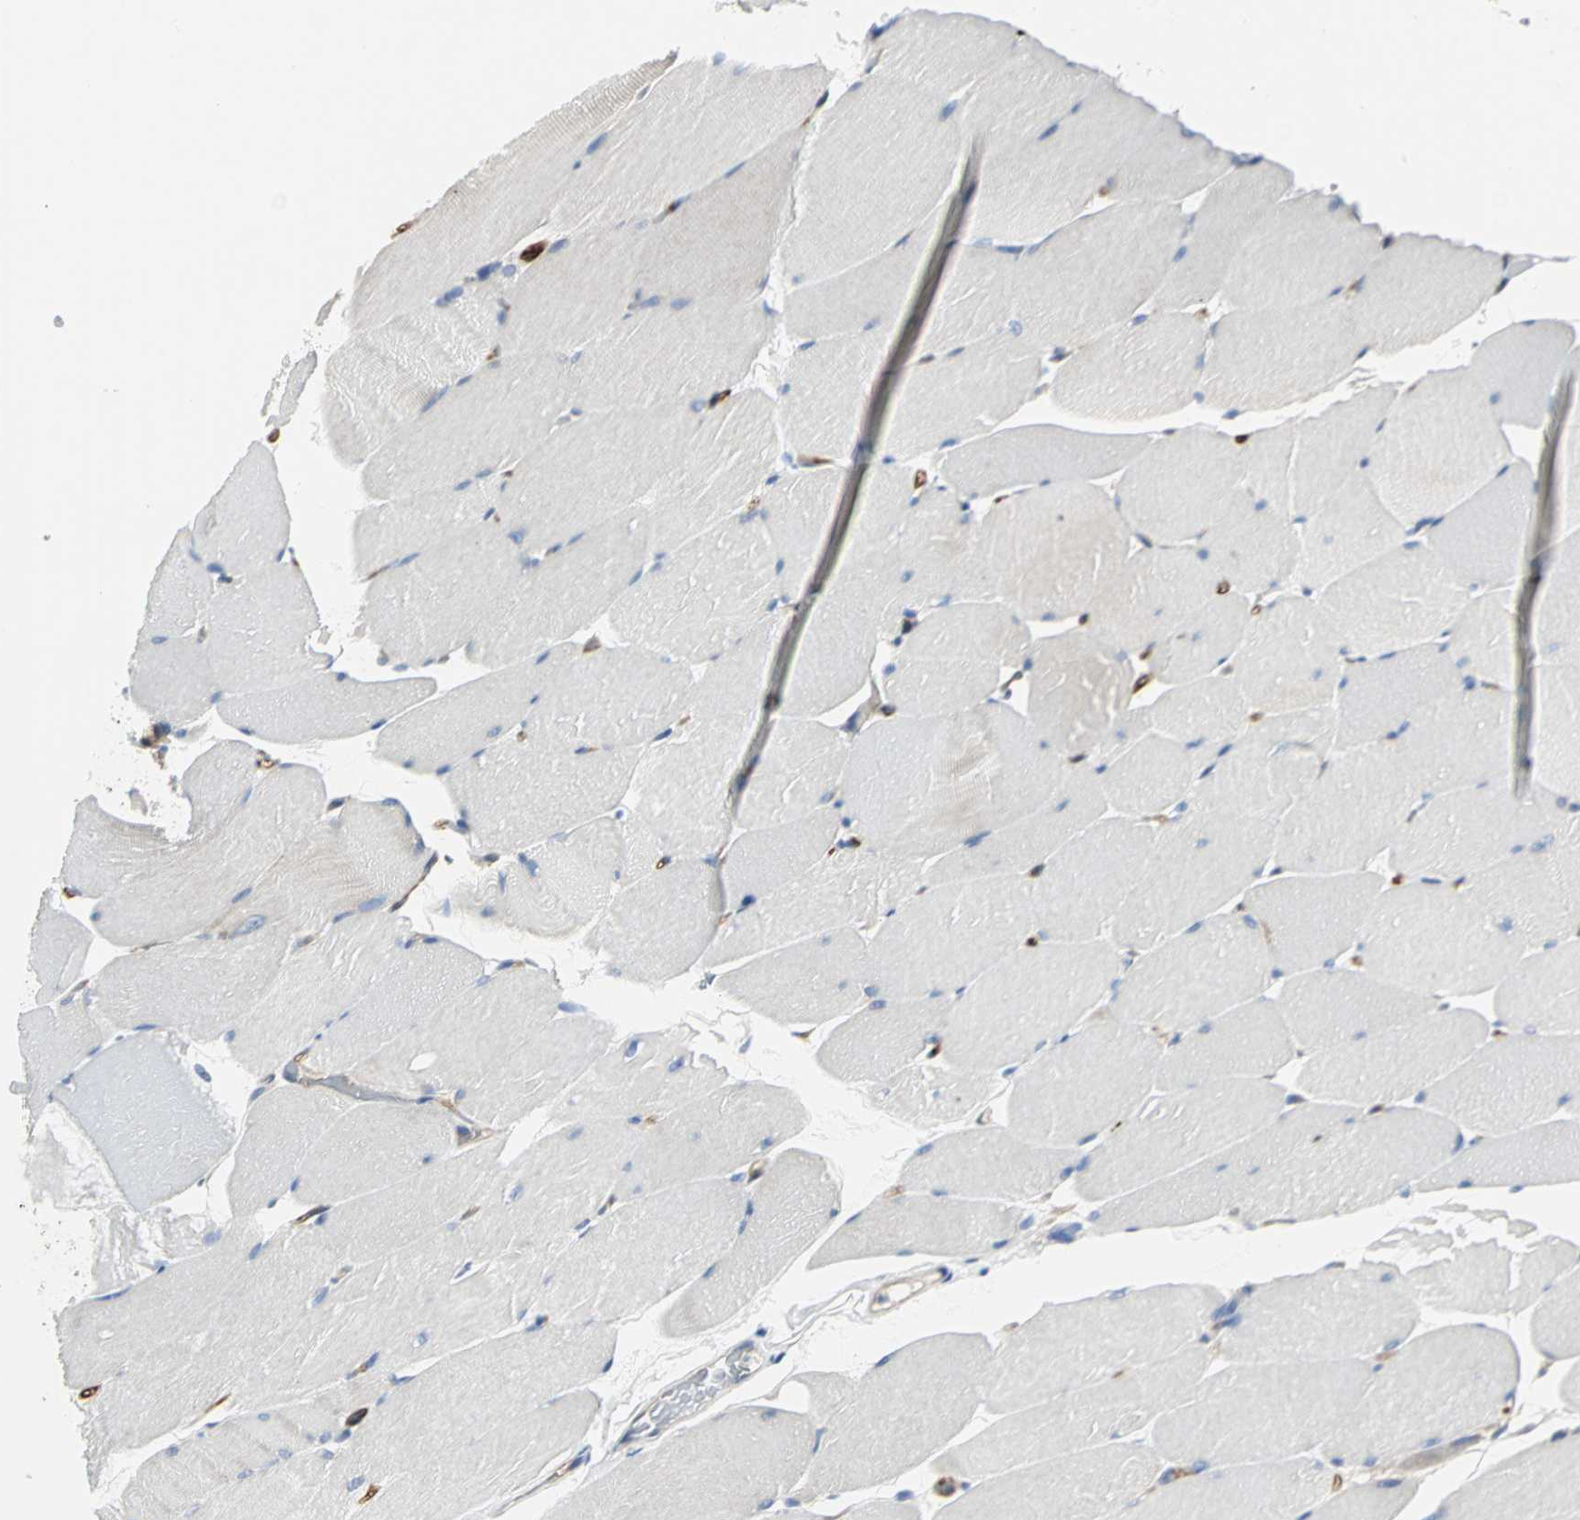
{"staining": {"intensity": "negative", "quantity": "none", "location": "none"}, "tissue": "skeletal muscle", "cell_type": "Myocytes", "image_type": "normal", "snomed": [{"axis": "morphology", "description": "Normal tissue, NOS"}, {"axis": "topography", "description": "Skeletal muscle"}, {"axis": "topography", "description": "Parathyroid gland"}], "caption": "Immunohistochemistry image of normal skeletal muscle stained for a protein (brown), which displays no staining in myocytes. The staining is performed using DAB (3,3'-diaminobenzidine) brown chromogen with nuclei counter-stained in using hematoxylin.", "gene": "CHRNB1", "patient": {"sex": "female", "age": 37}}